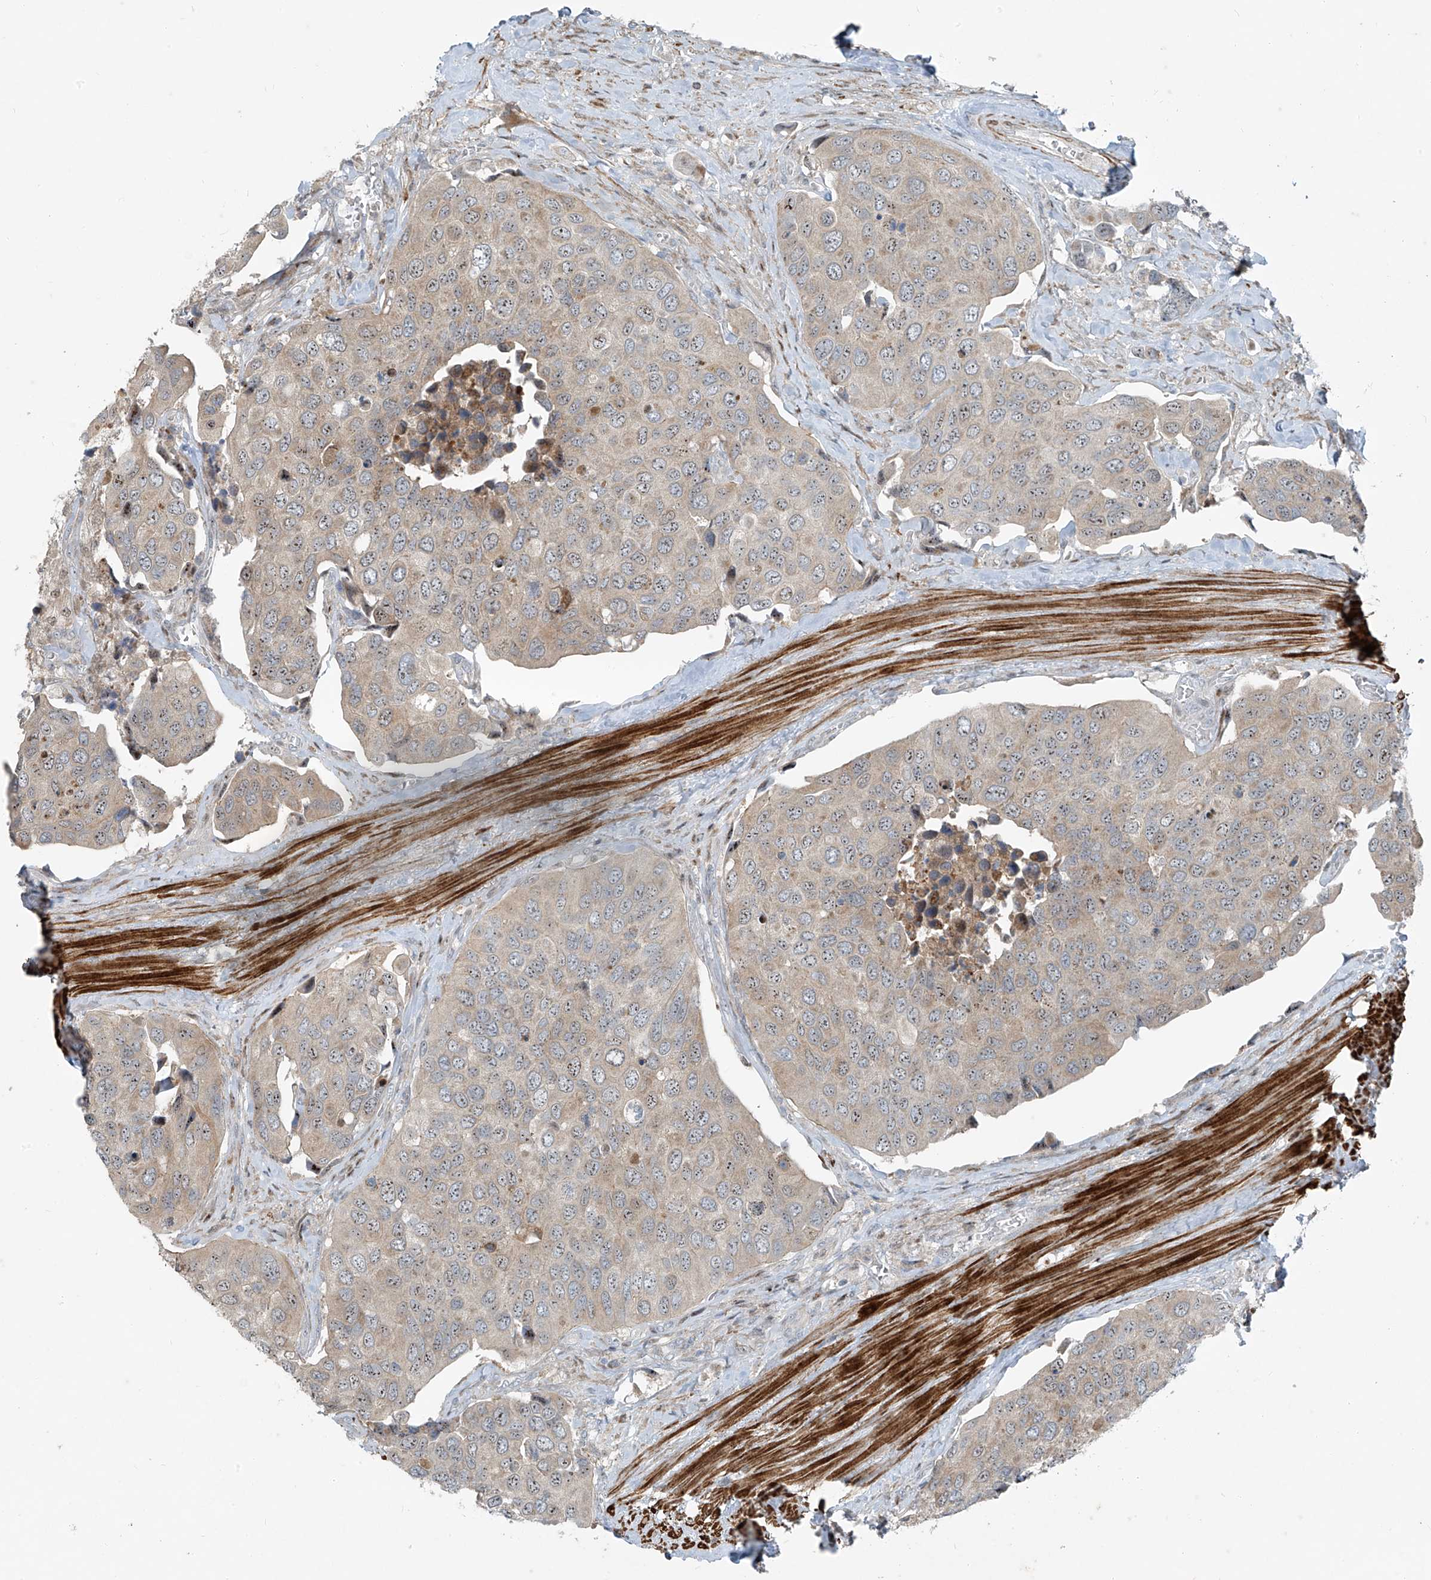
{"staining": {"intensity": "weak", "quantity": "25%-75%", "location": "cytoplasmic/membranous,nuclear"}, "tissue": "urothelial cancer", "cell_type": "Tumor cells", "image_type": "cancer", "snomed": [{"axis": "morphology", "description": "Urothelial carcinoma, High grade"}, {"axis": "topography", "description": "Urinary bladder"}], "caption": "Immunohistochemical staining of human high-grade urothelial carcinoma exhibits weak cytoplasmic/membranous and nuclear protein staining in about 25%-75% of tumor cells.", "gene": "PPCS", "patient": {"sex": "male", "age": 74}}